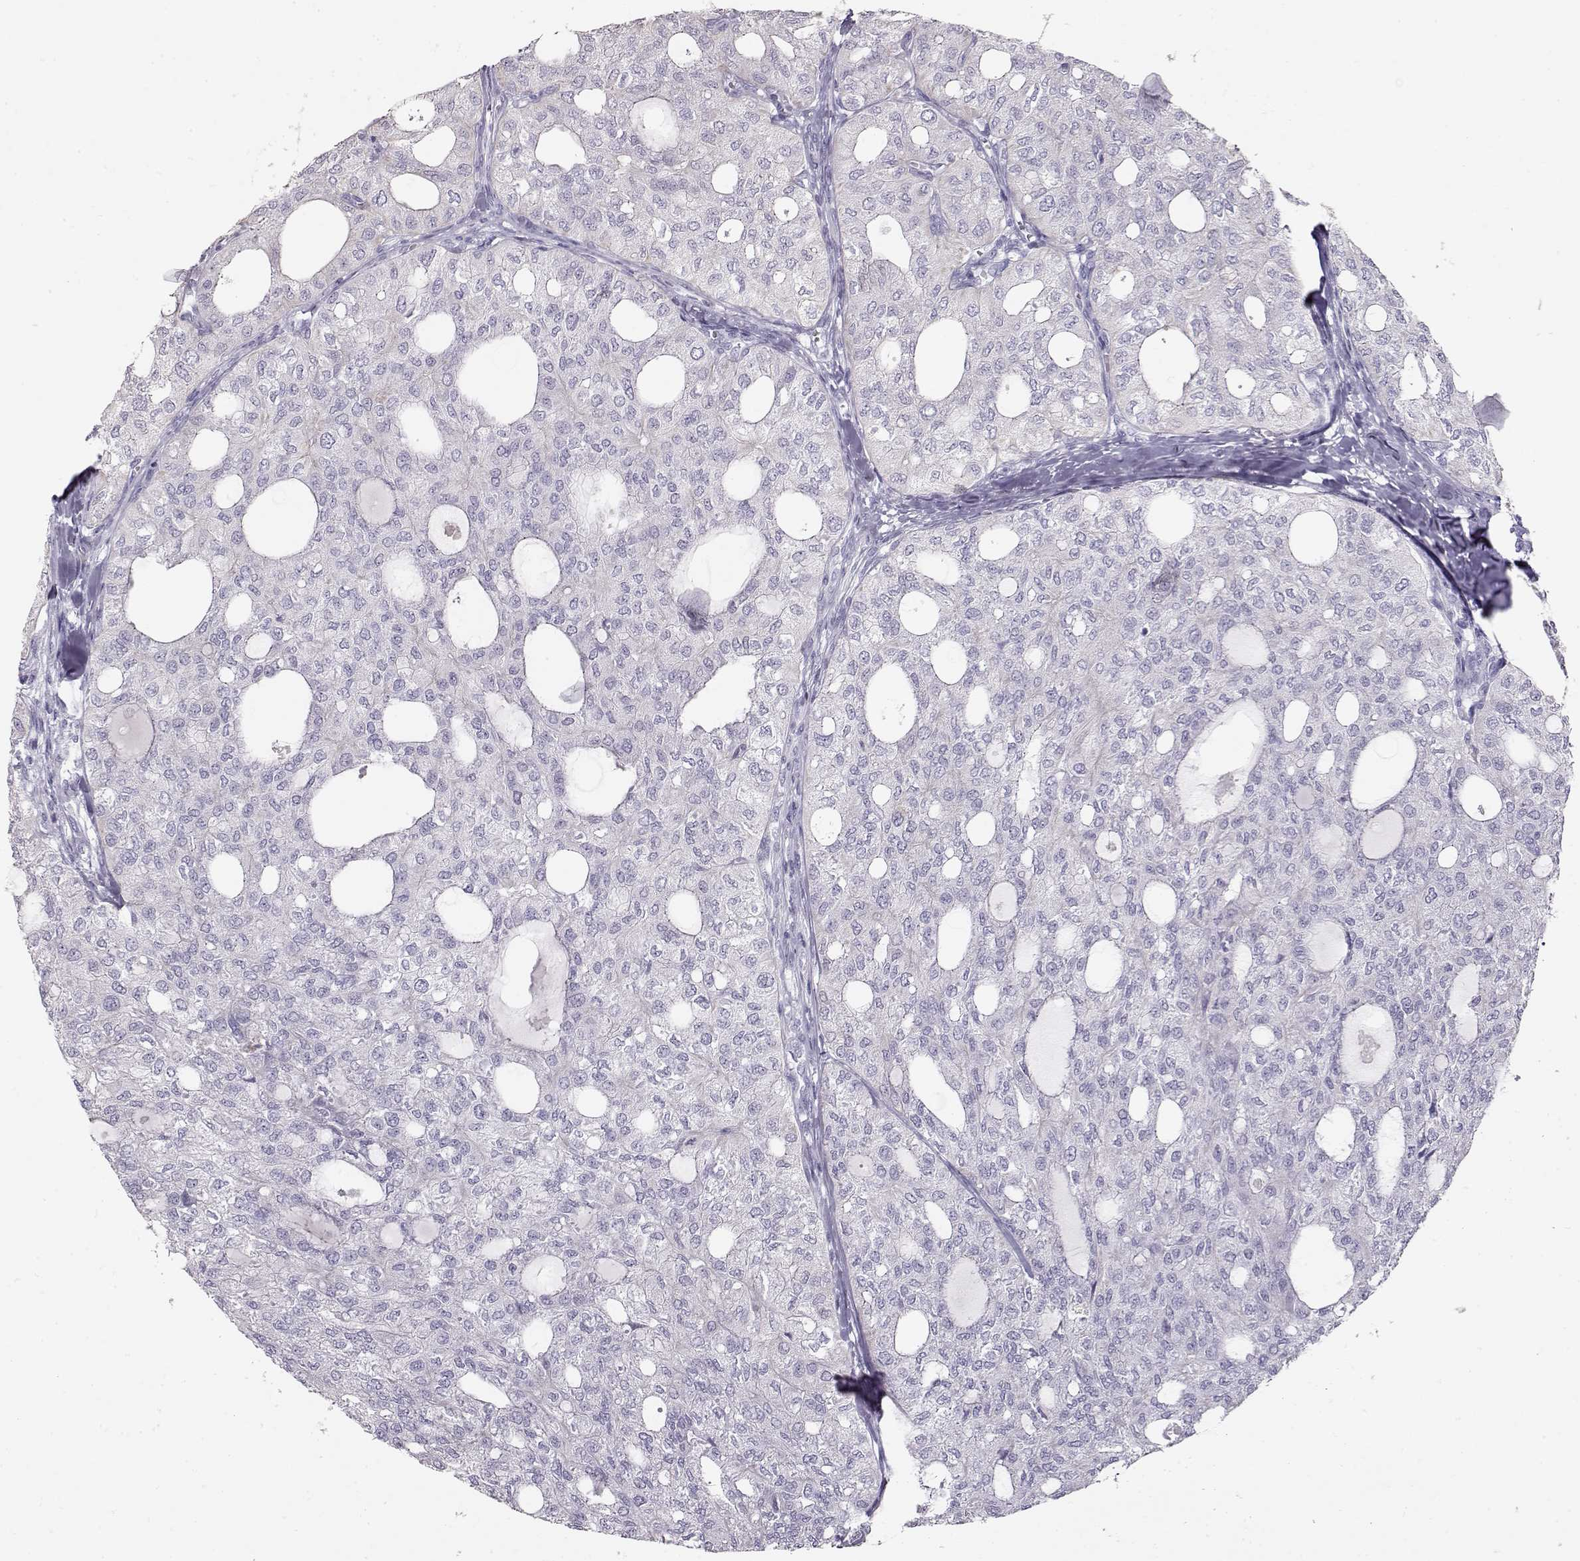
{"staining": {"intensity": "negative", "quantity": "none", "location": "none"}, "tissue": "thyroid cancer", "cell_type": "Tumor cells", "image_type": "cancer", "snomed": [{"axis": "morphology", "description": "Follicular adenoma carcinoma, NOS"}, {"axis": "topography", "description": "Thyroid gland"}], "caption": "An immunohistochemistry (IHC) photomicrograph of thyroid cancer (follicular adenoma carcinoma) is shown. There is no staining in tumor cells of thyroid cancer (follicular adenoma carcinoma). (DAB (3,3'-diaminobenzidine) immunohistochemistry (IHC), high magnification).", "gene": "S100B", "patient": {"sex": "male", "age": 75}}